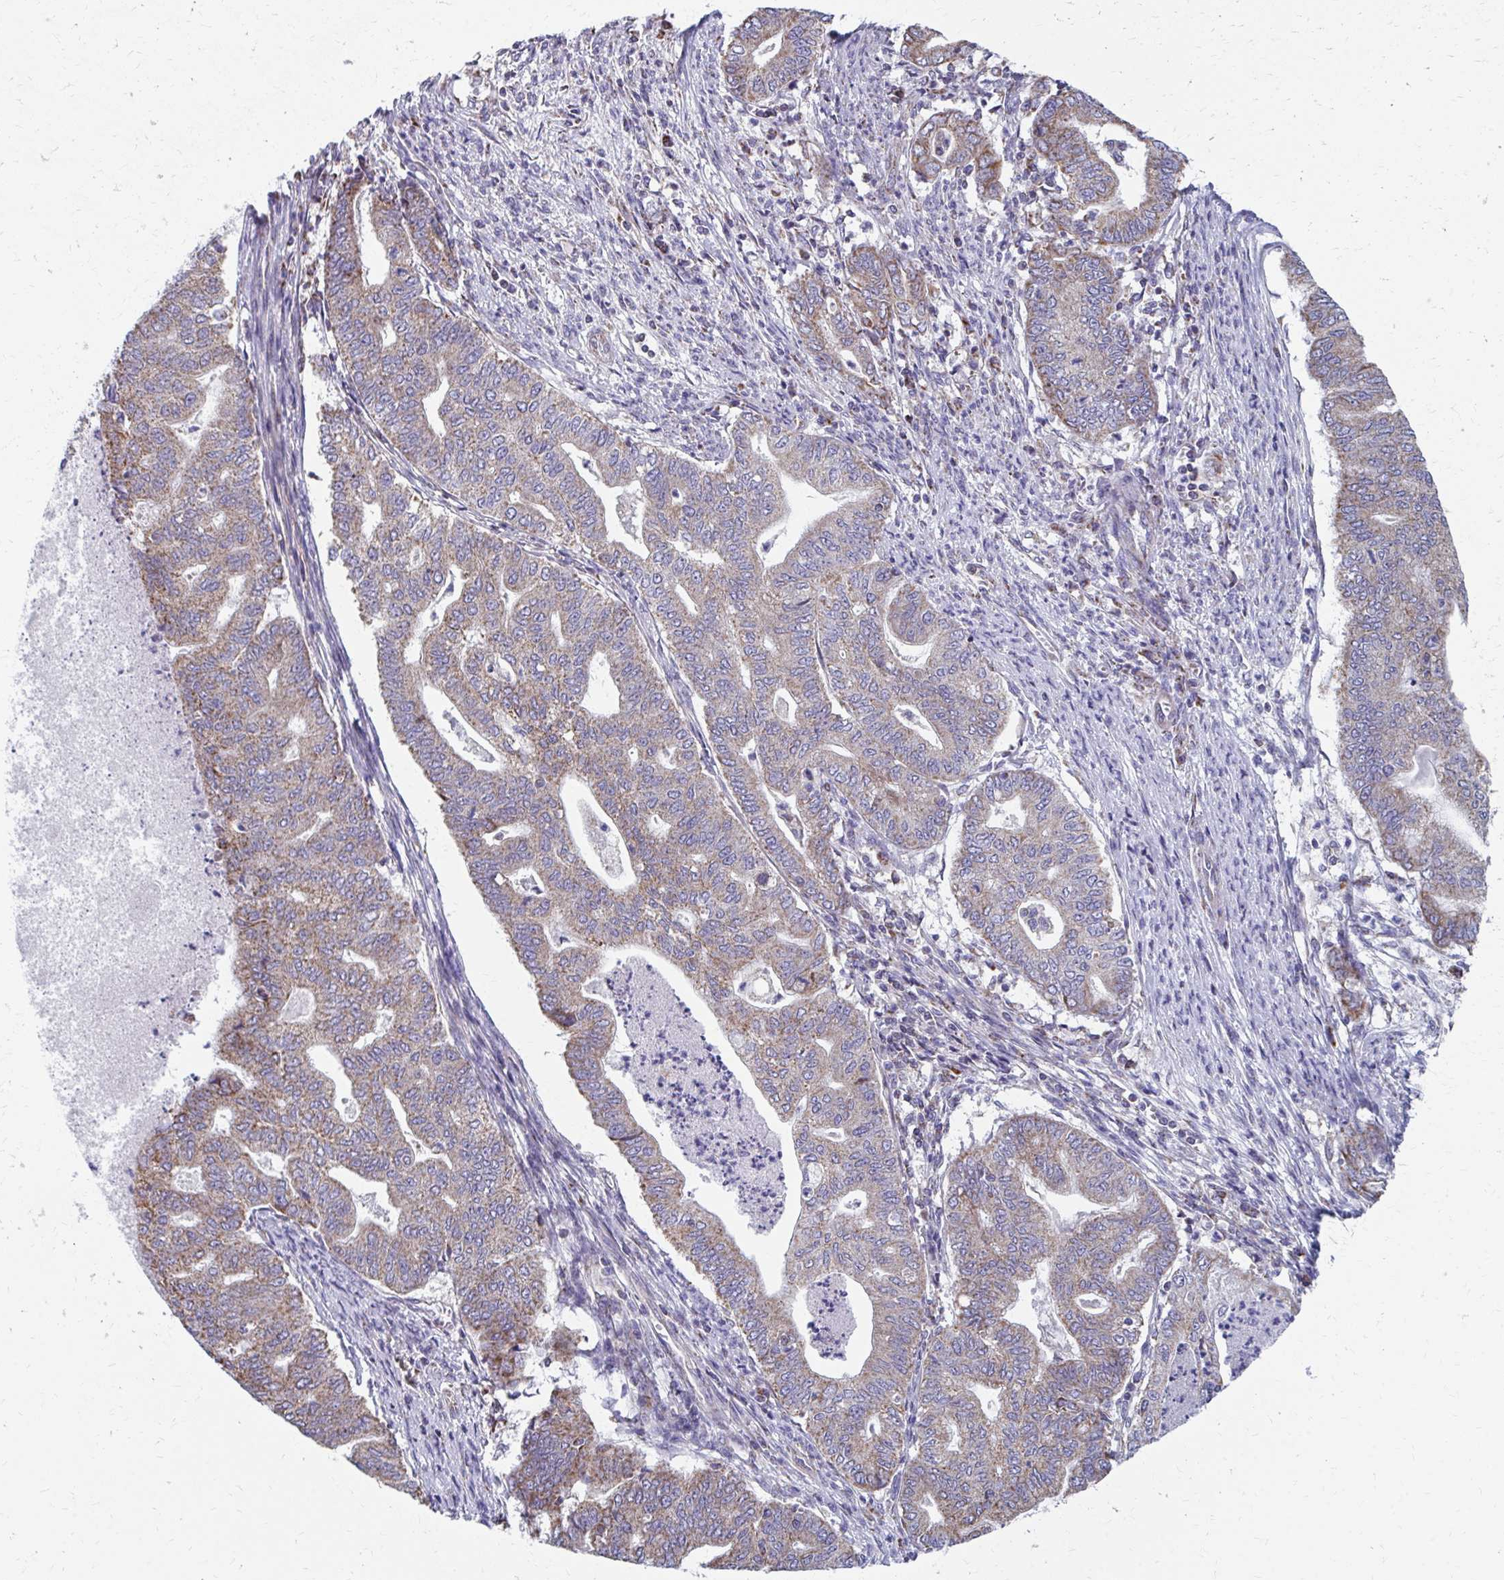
{"staining": {"intensity": "weak", "quantity": ">75%", "location": "cytoplasmic/membranous"}, "tissue": "endometrial cancer", "cell_type": "Tumor cells", "image_type": "cancer", "snomed": [{"axis": "morphology", "description": "Adenocarcinoma, NOS"}, {"axis": "topography", "description": "Endometrium"}], "caption": "Endometrial cancer (adenocarcinoma) stained for a protein exhibits weak cytoplasmic/membranous positivity in tumor cells.", "gene": "RCC1L", "patient": {"sex": "female", "age": 79}}